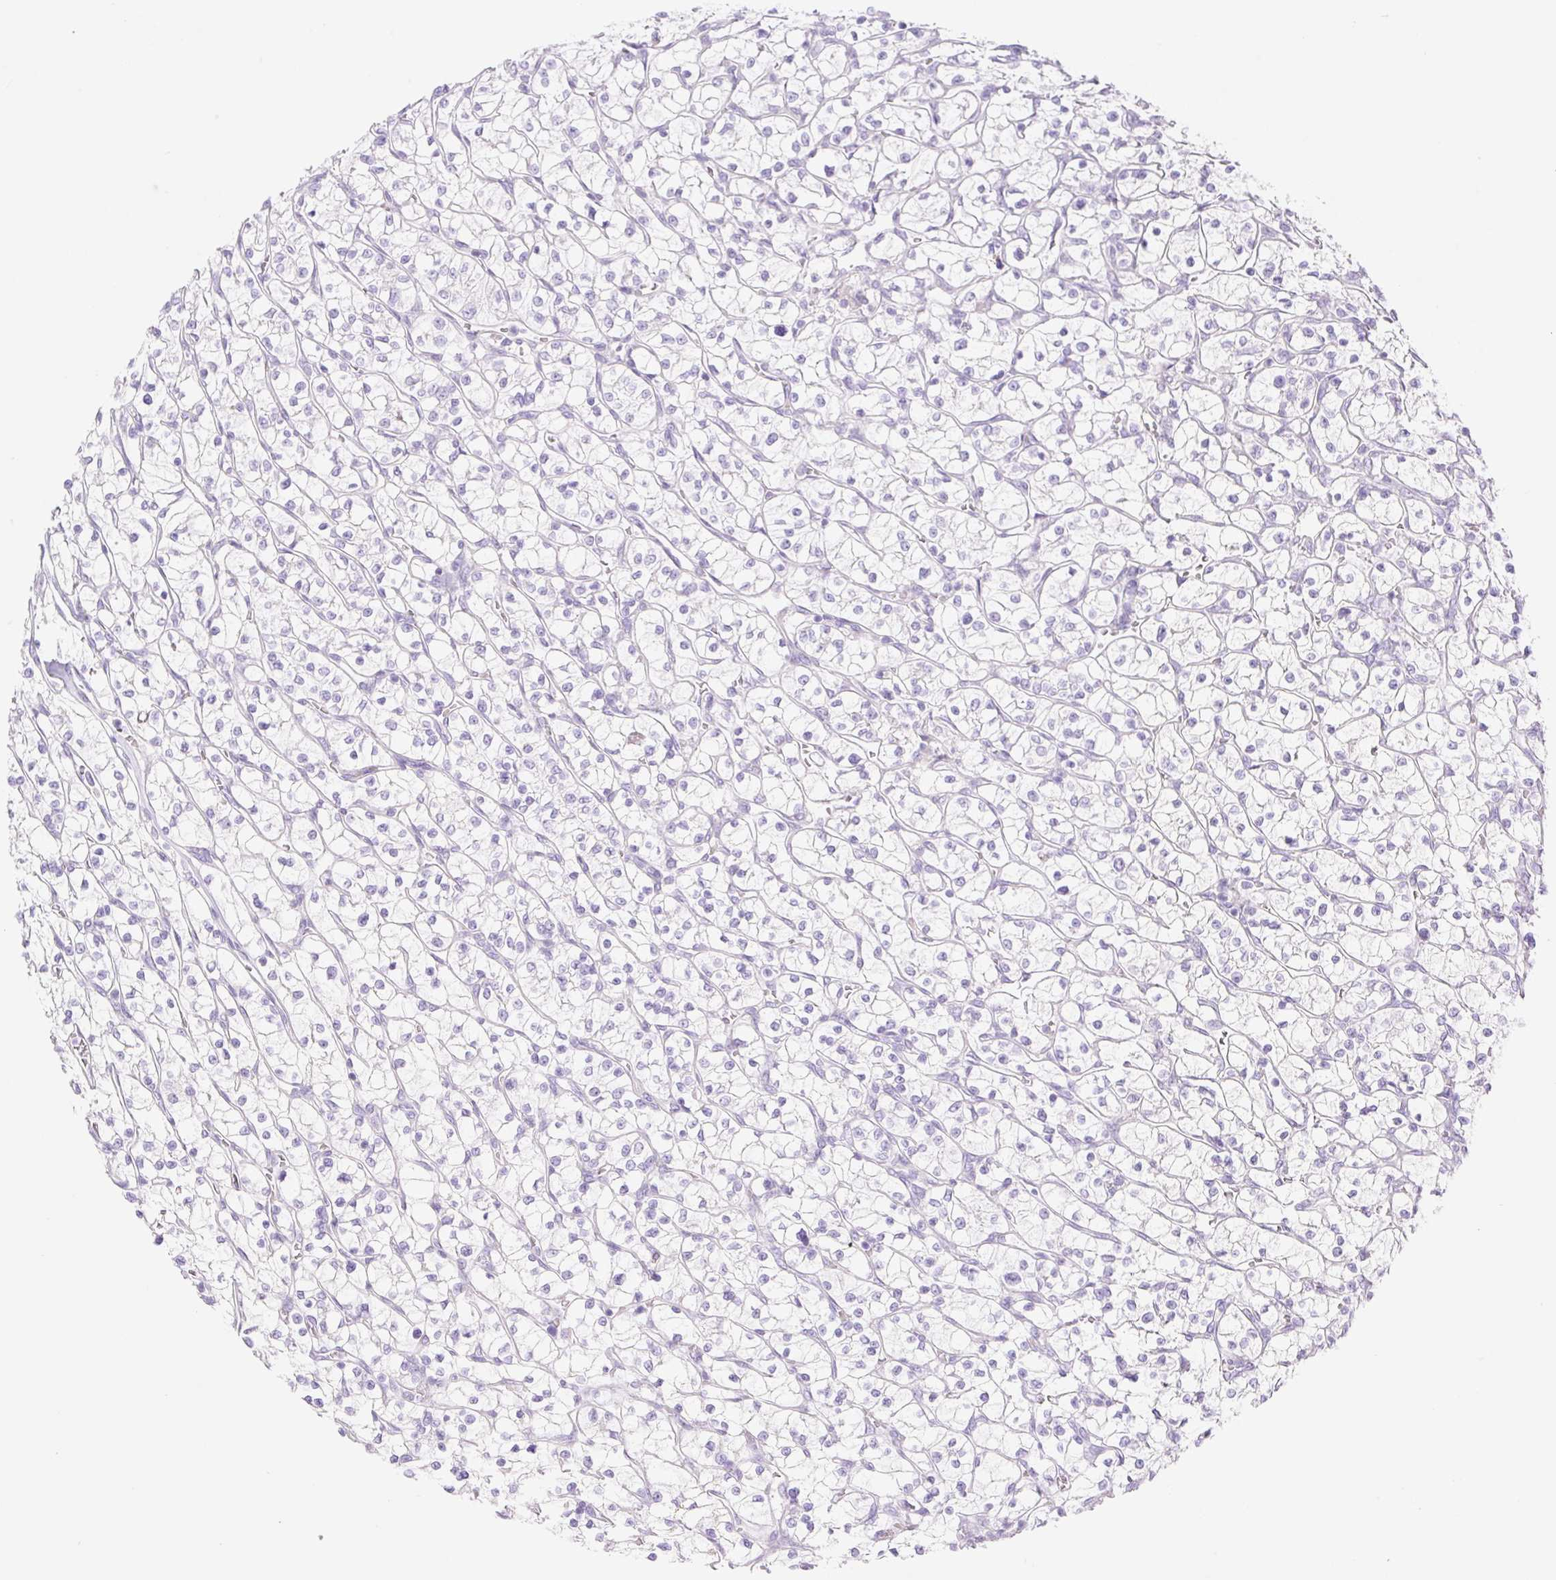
{"staining": {"intensity": "negative", "quantity": "none", "location": "none"}, "tissue": "renal cancer", "cell_type": "Tumor cells", "image_type": "cancer", "snomed": [{"axis": "morphology", "description": "Adenocarcinoma, NOS"}, {"axis": "topography", "description": "Kidney"}], "caption": "Tumor cells are negative for protein expression in human adenocarcinoma (renal). (DAB (3,3'-diaminobenzidine) immunohistochemistry (IHC), high magnification).", "gene": "CDX1", "patient": {"sex": "female", "age": 64}}